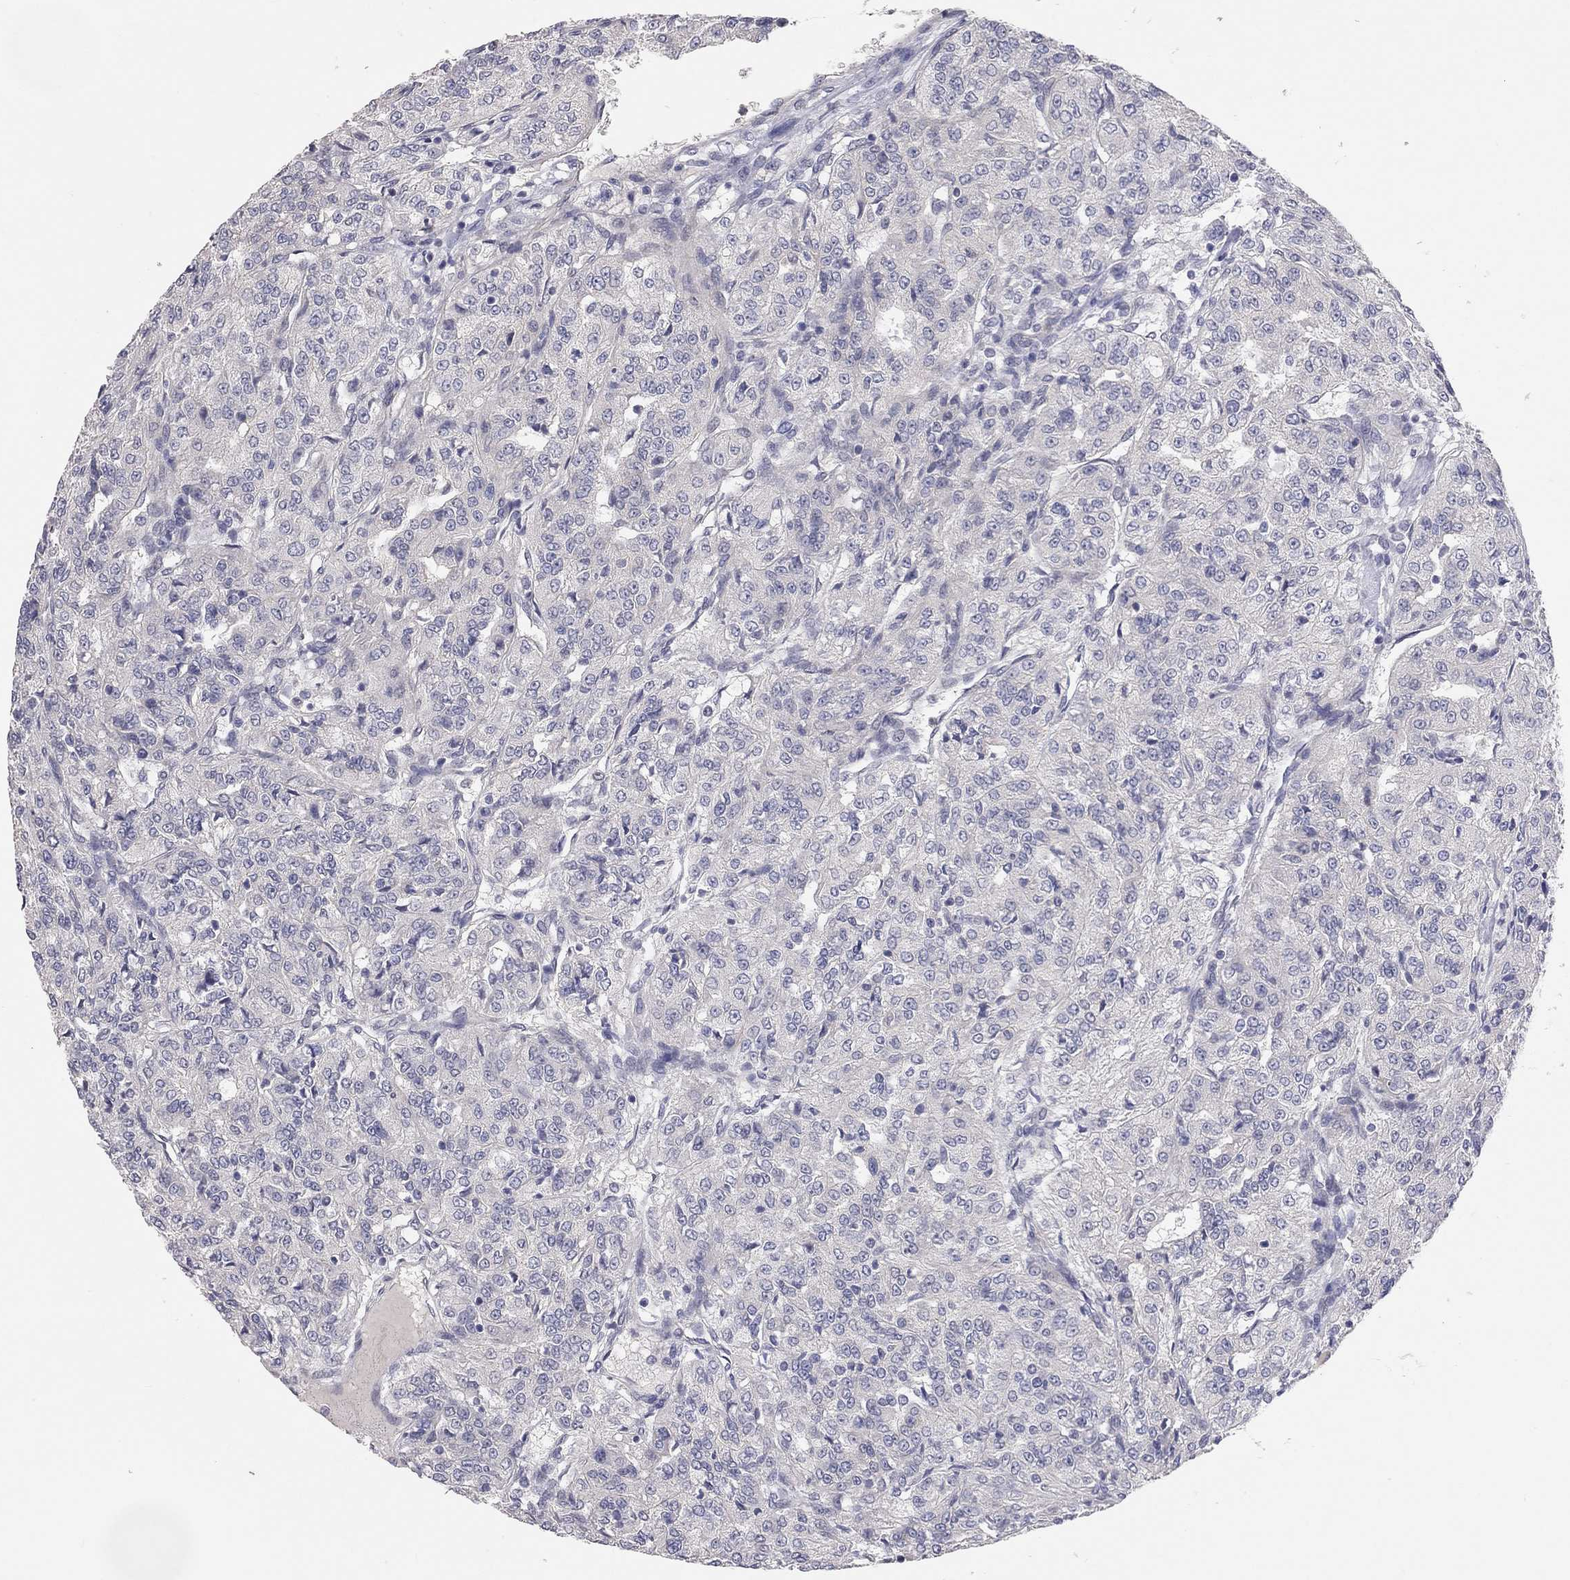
{"staining": {"intensity": "negative", "quantity": "none", "location": "none"}, "tissue": "renal cancer", "cell_type": "Tumor cells", "image_type": "cancer", "snomed": [{"axis": "morphology", "description": "Adenocarcinoma, NOS"}, {"axis": "topography", "description": "Kidney"}], "caption": "A high-resolution image shows immunohistochemistry (IHC) staining of adenocarcinoma (renal), which reveals no significant positivity in tumor cells.", "gene": "KCNB1", "patient": {"sex": "female", "age": 63}}